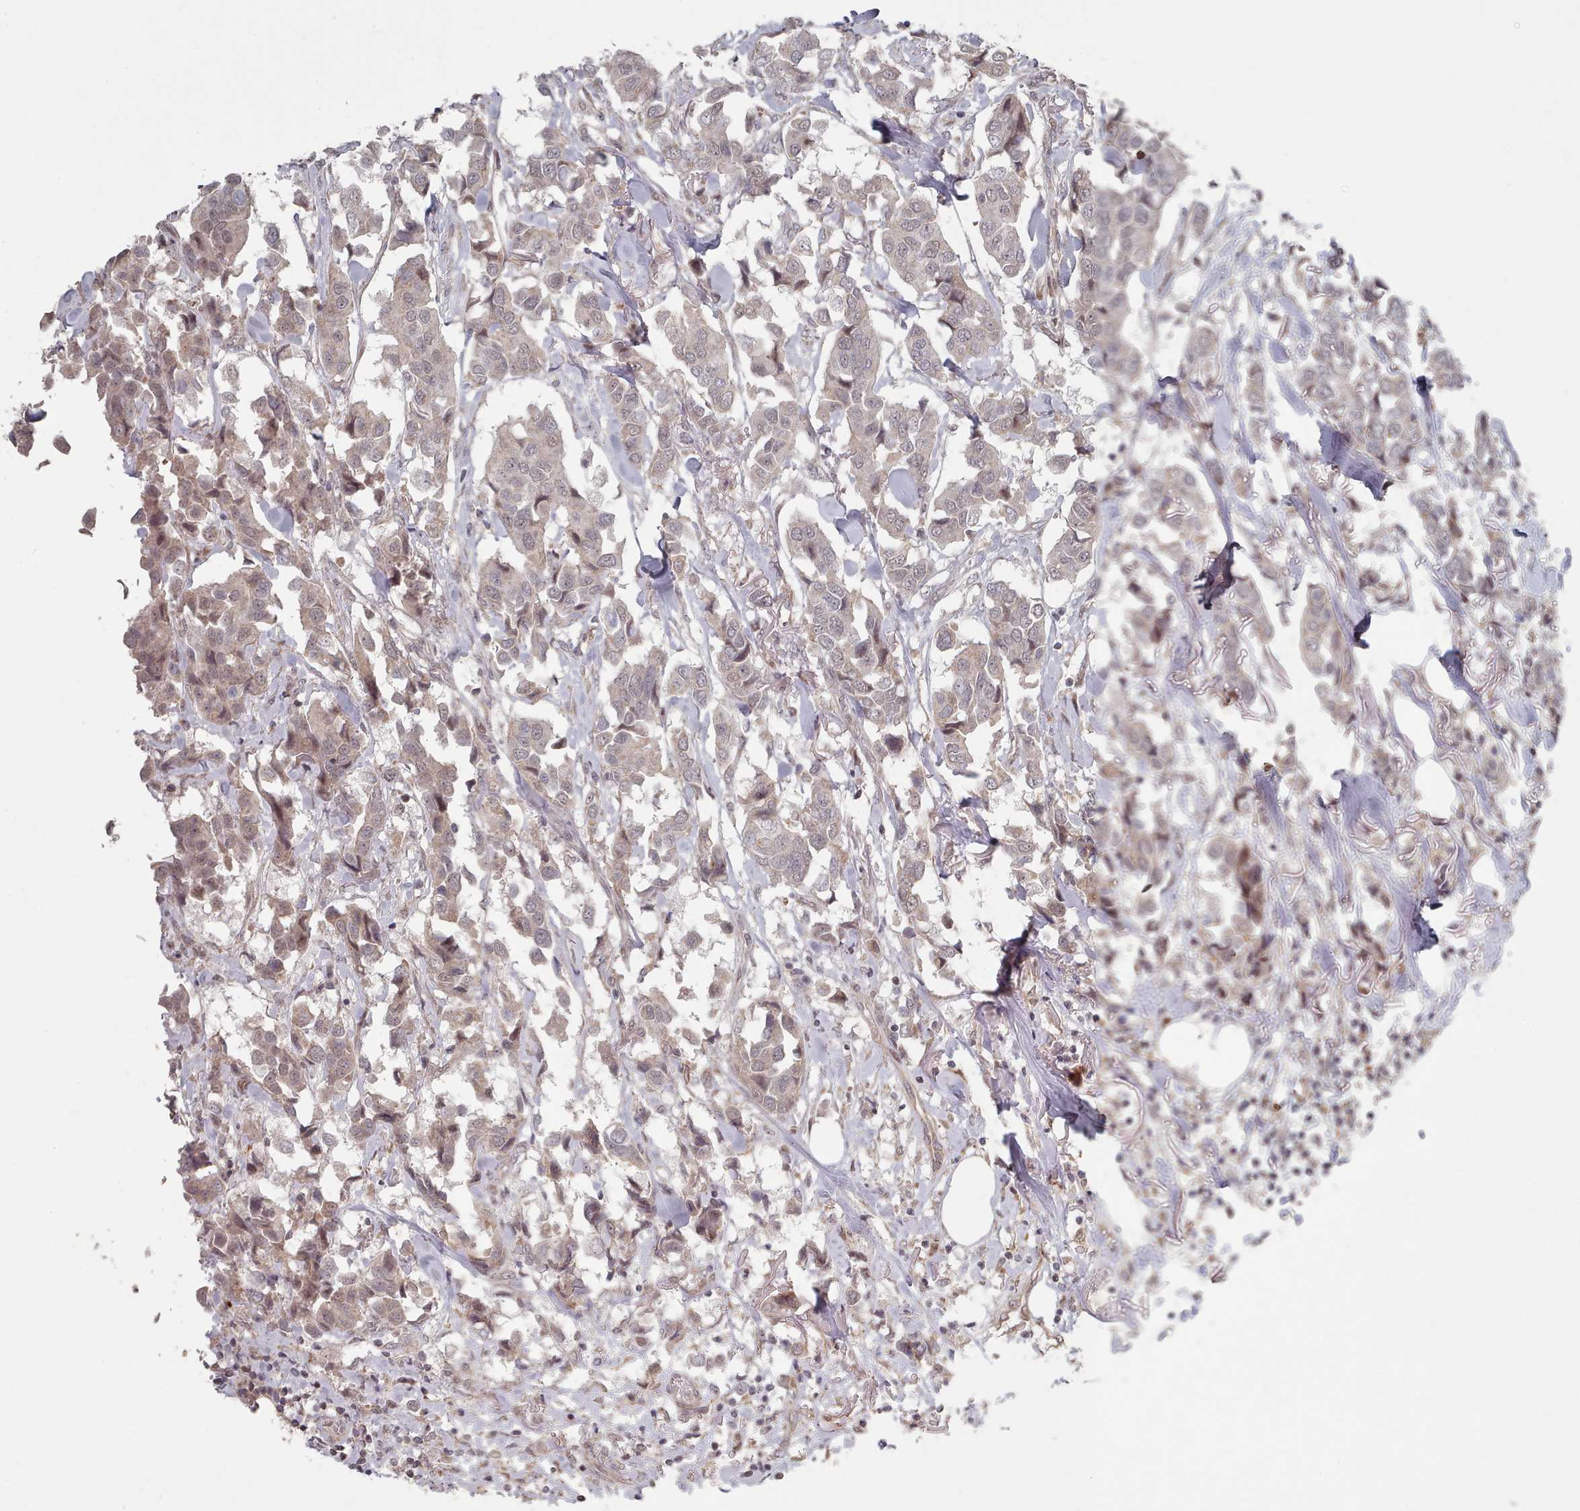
{"staining": {"intensity": "weak", "quantity": "<25%", "location": "cytoplasmic/membranous"}, "tissue": "breast cancer", "cell_type": "Tumor cells", "image_type": "cancer", "snomed": [{"axis": "morphology", "description": "Duct carcinoma"}, {"axis": "topography", "description": "Breast"}], "caption": "Tumor cells show no significant positivity in breast cancer.", "gene": "CPSF4", "patient": {"sex": "female", "age": 80}}